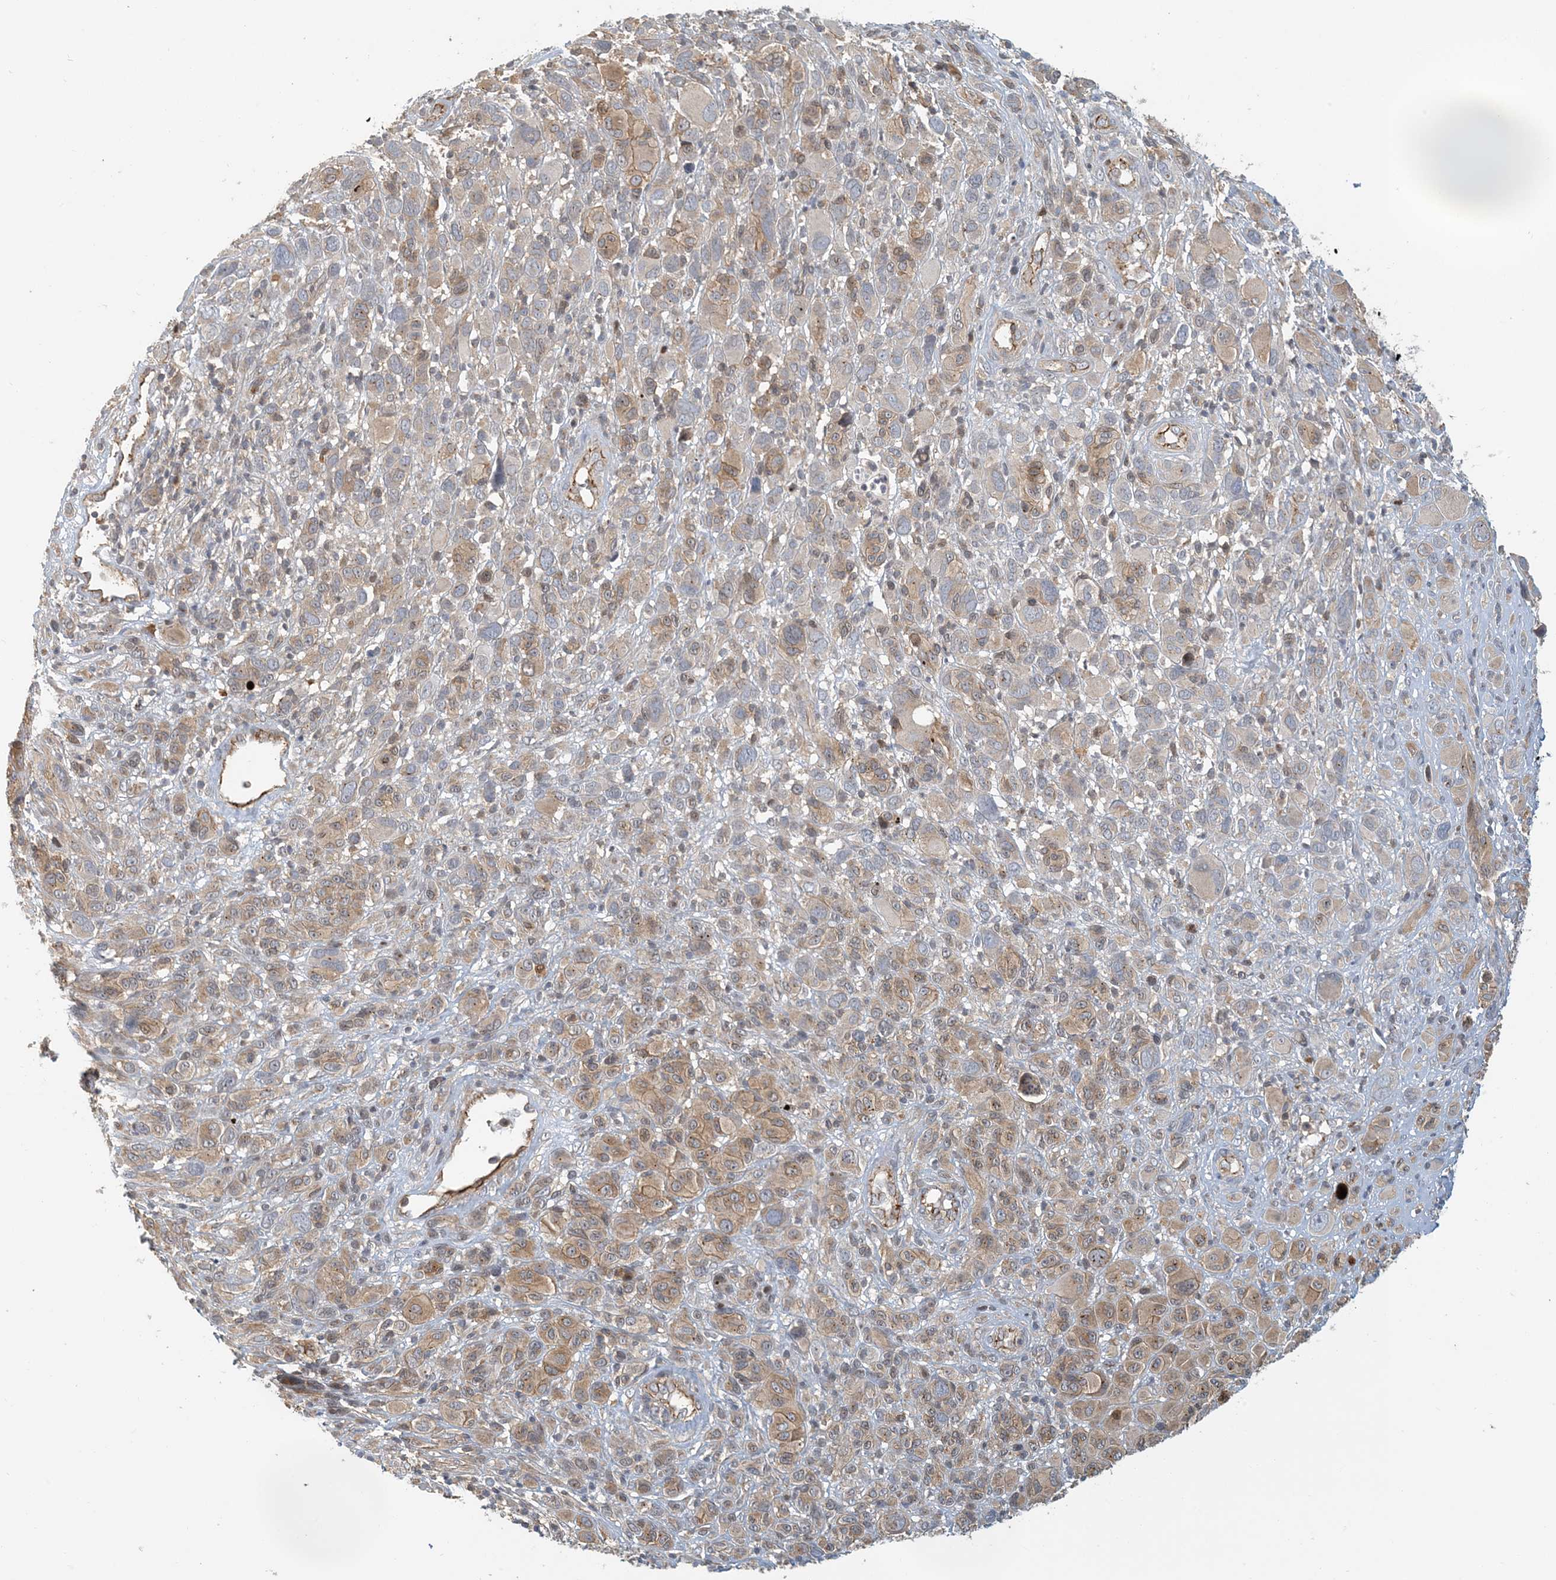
{"staining": {"intensity": "weak", "quantity": "25%-75%", "location": "cytoplasmic/membranous"}, "tissue": "melanoma", "cell_type": "Tumor cells", "image_type": "cancer", "snomed": [{"axis": "morphology", "description": "Malignant melanoma, NOS"}, {"axis": "topography", "description": "Skin of trunk"}], "caption": "Brown immunohistochemical staining in malignant melanoma reveals weak cytoplasmic/membranous expression in approximately 25%-75% of tumor cells.", "gene": "MAPKBP1", "patient": {"sex": "male", "age": 71}}